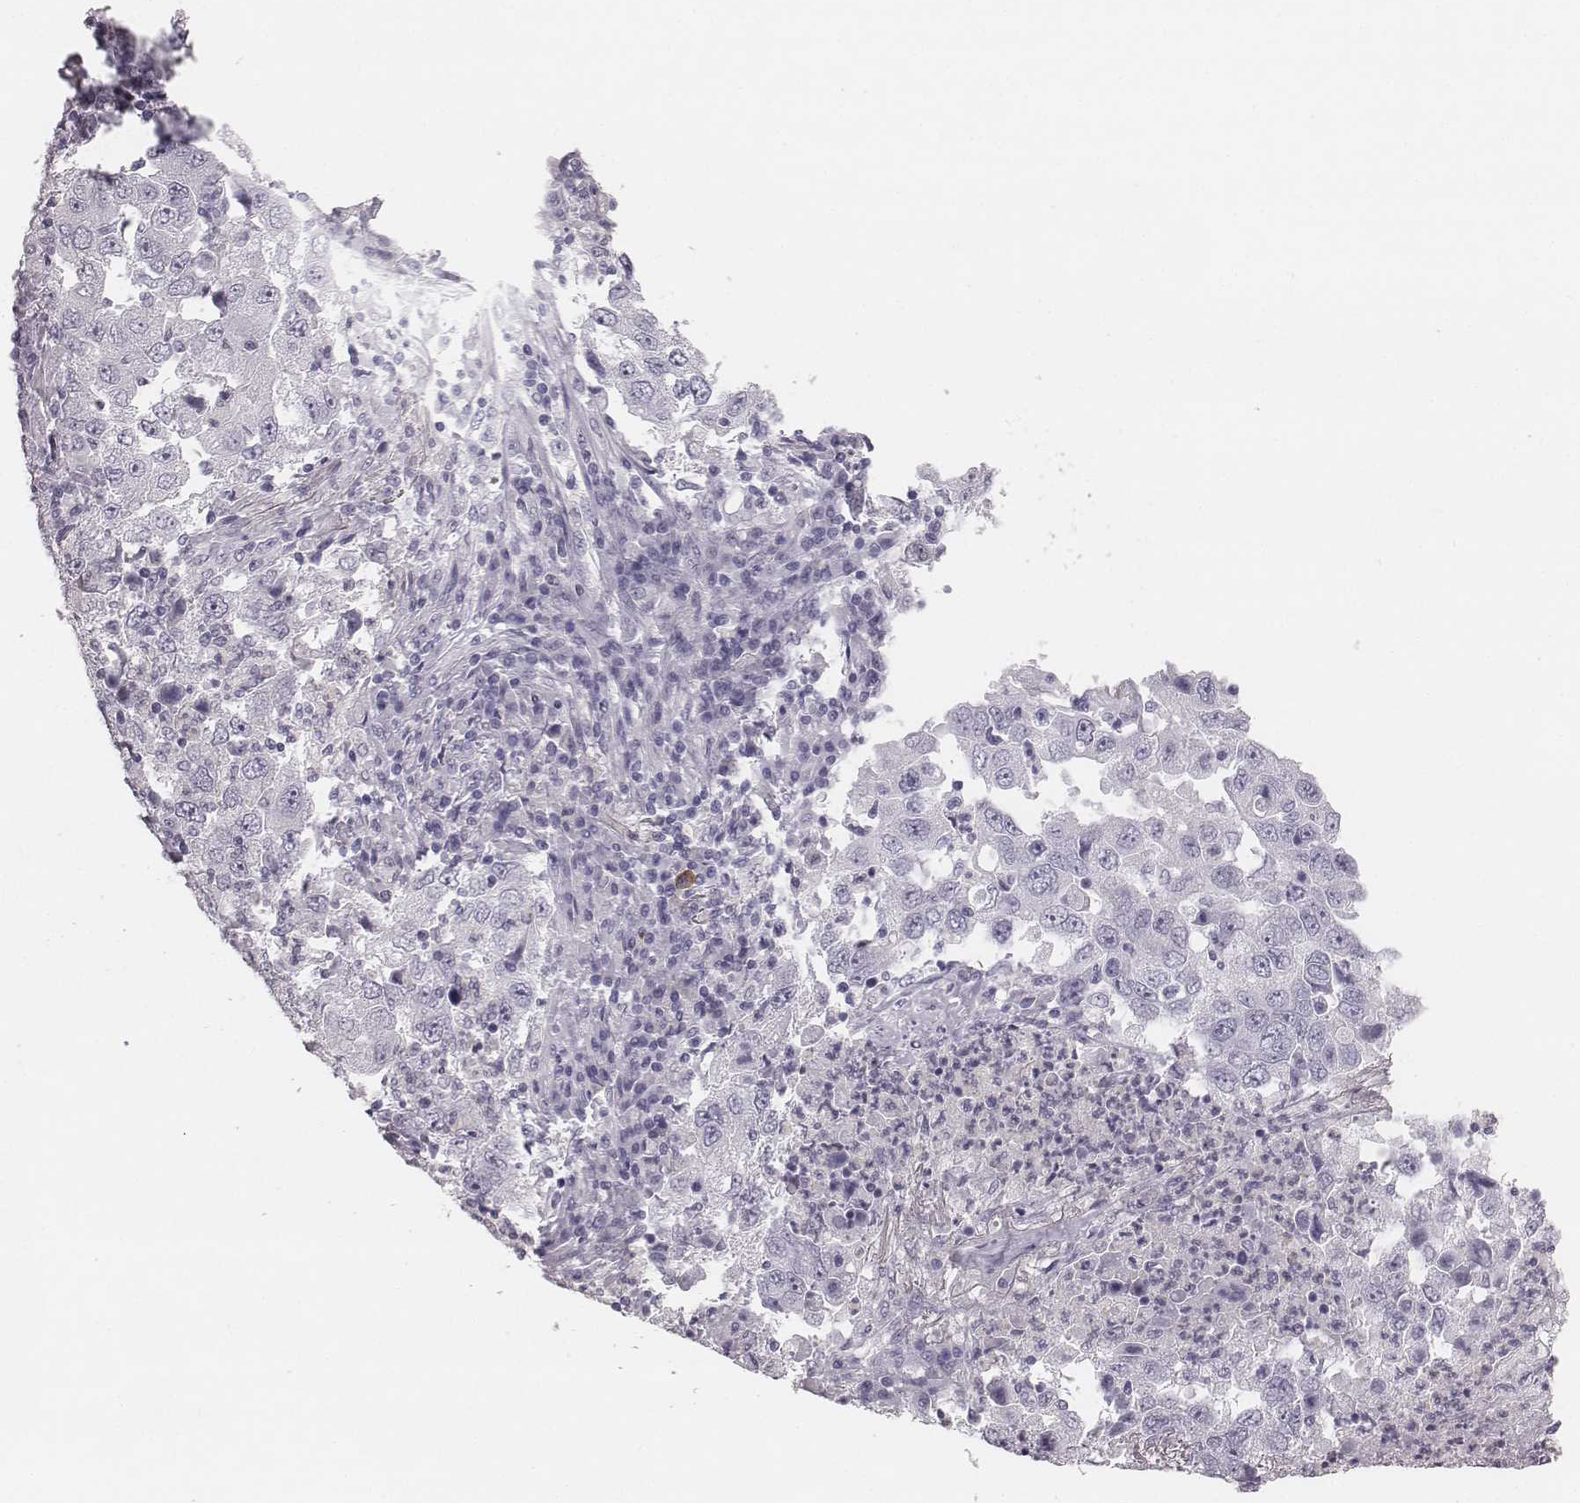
{"staining": {"intensity": "negative", "quantity": "none", "location": "none"}, "tissue": "lung cancer", "cell_type": "Tumor cells", "image_type": "cancer", "snomed": [{"axis": "morphology", "description": "Adenocarcinoma, NOS"}, {"axis": "topography", "description": "Lung"}], "caption": "A micrograph of human adenocarcinoma (lung) is negative for staining in tumor cells. (Brightfield microscopy of DAB (3,3'-diaminobenzidine) IHC at high magnification).", "gene": "CSH1", "patient": {"sex": "male", "age": 73}}